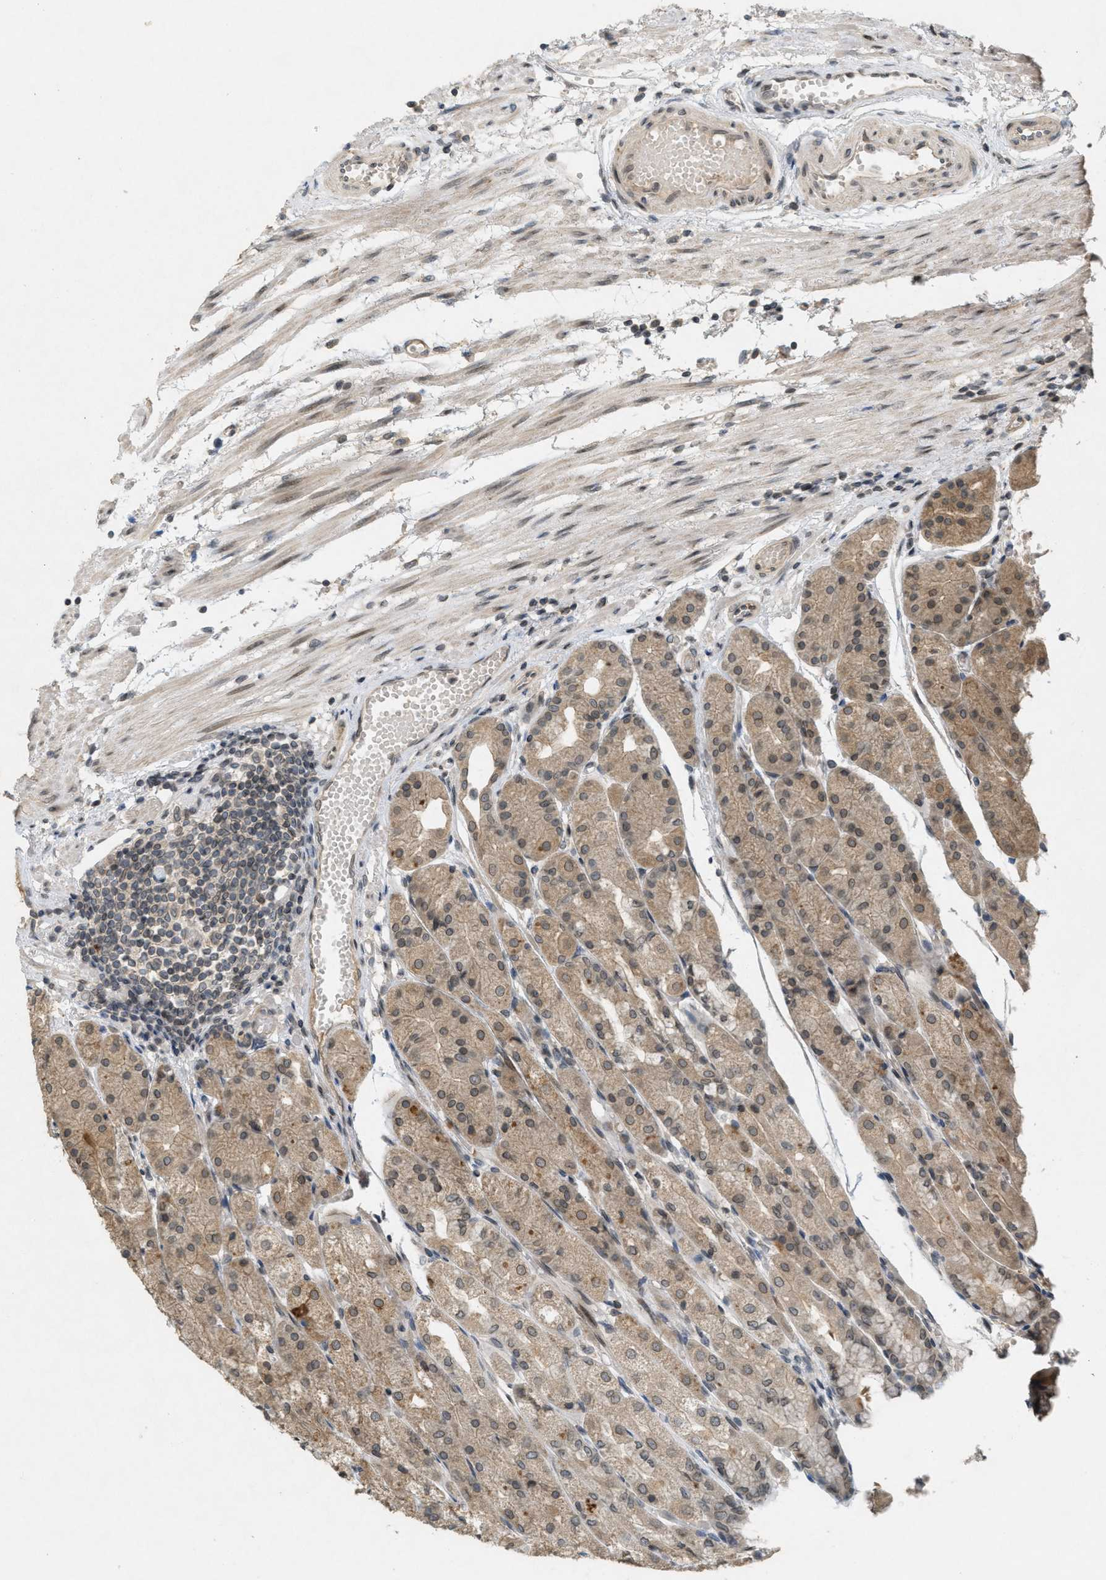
{"staining": {"intensity": "weak", "quantity": ">75%", "location": "cytoplasmic/membranous,nuclear"}, "tissue": "stomach", "cell_type": "Glandular cells", "image_type": "normal", "snomed": [{"axis": "morphology", "description": "Normal tissue, NOS"}, {"axis": "topography", "description": "Stomach, upper"}], "caption": "Immunohistochemical staining of benign human stomach exhibits >75% levels of weak cytoplasmic/membranous,nuclear protein expression in about >75% of glandular cells.", "gene": "ABHD6", "patient": {"sex": "male", "age": 72}}